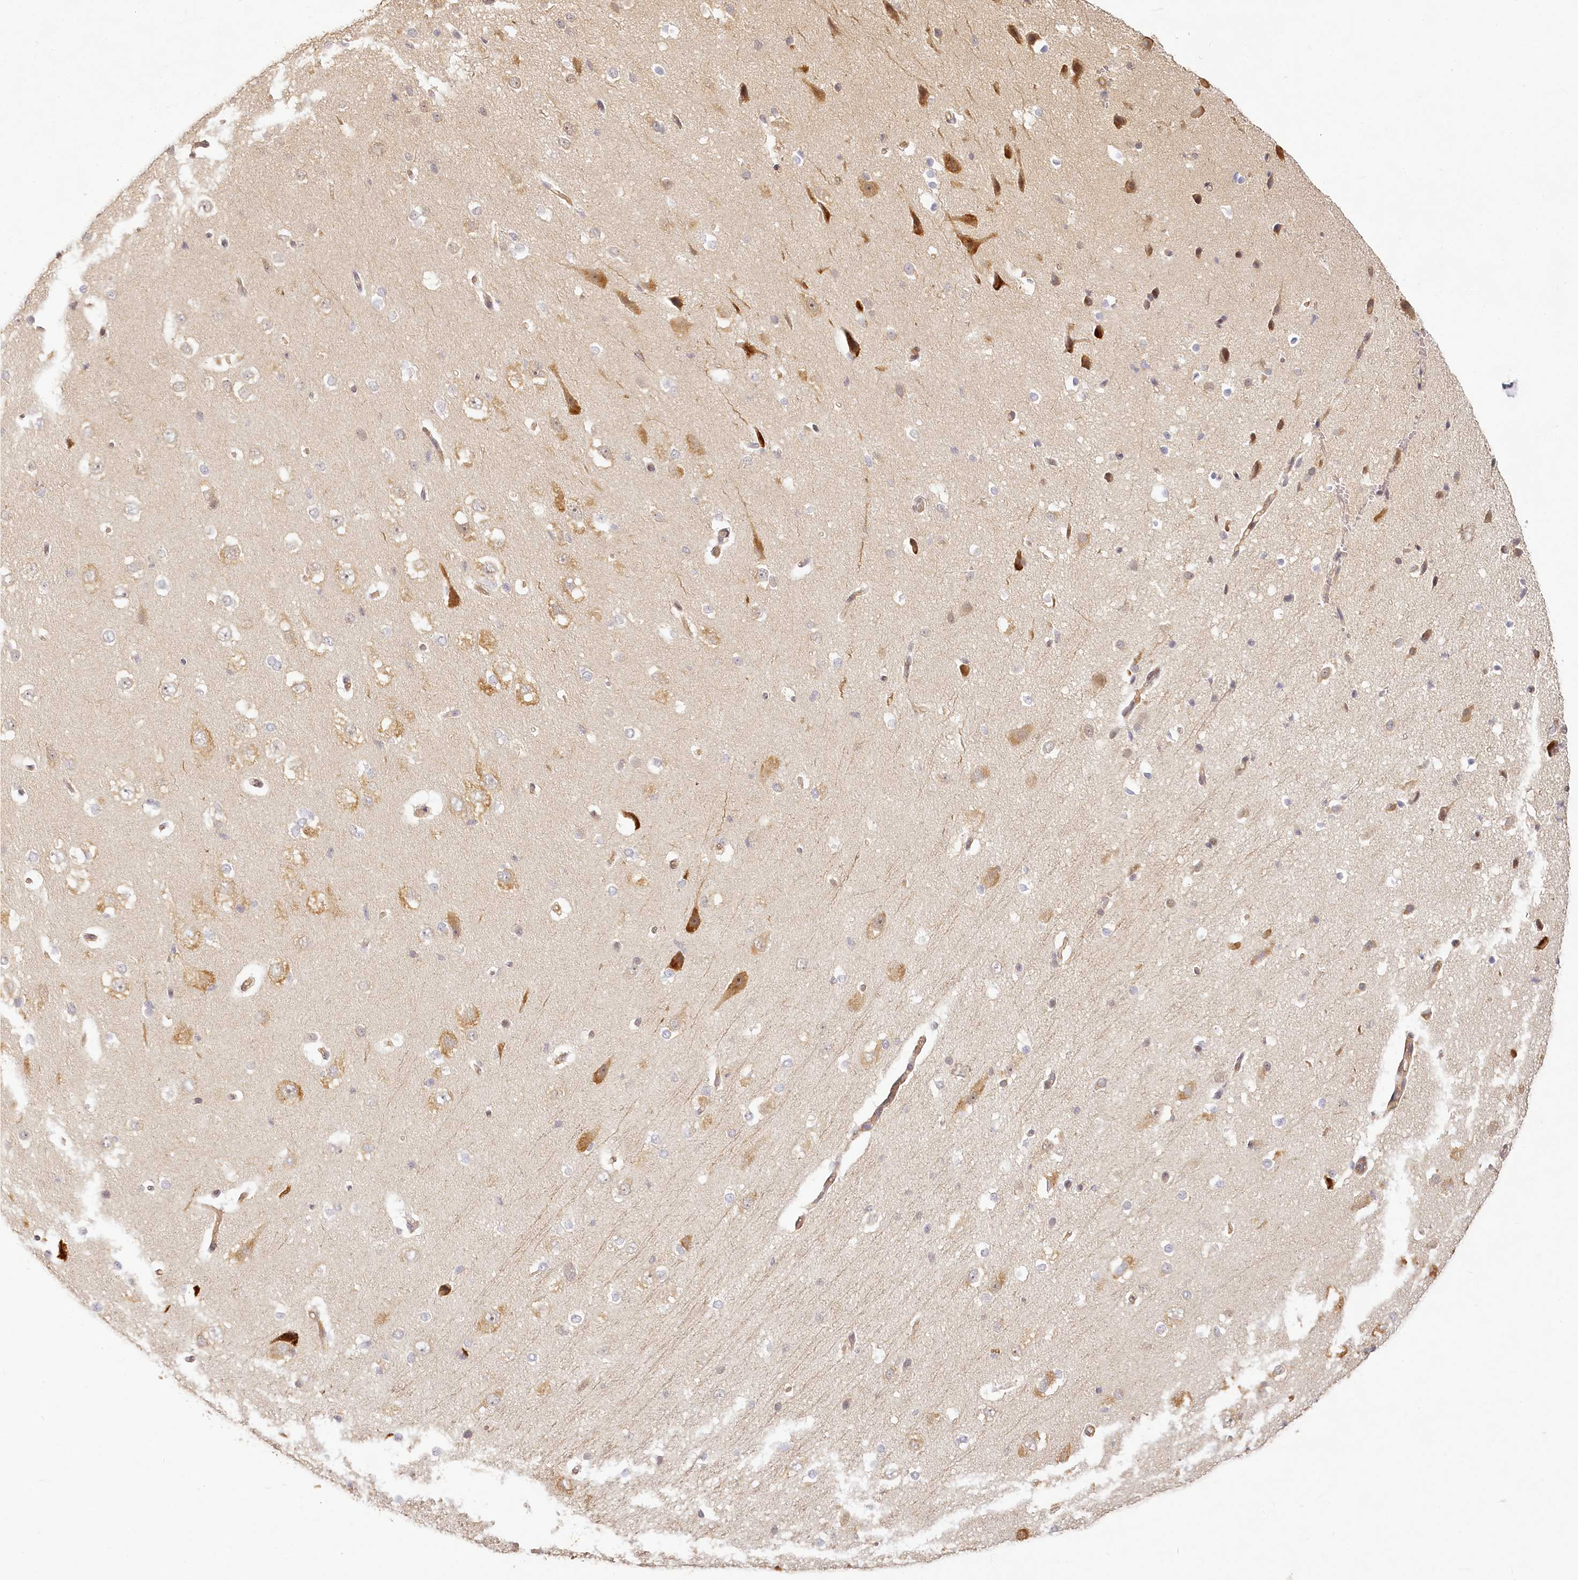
{"staining": {"intensity": "weak", "quantity": "25%-75%", "location": "cytoplasmic/membranous"}, "tissue": "cerebral cortex", "cell_type": "Endothelial cells", "image_type": "normal", "snomed": [{"axis": "morphology", "description": "Normal tissue, NOS"}, {"axis": "morphology", "description": "Developmental malformation"}, {"axis": "topography", "description": "Cerebral cortex"}], "caption": "Protein analysis of benign cerebral cortex exhibits weak cytoplasmic/membranous expression in approximately 25%-75% of endothelial cells.", "gene": "EXOSC7", "patient": {"sex": "female", "age": 30}}